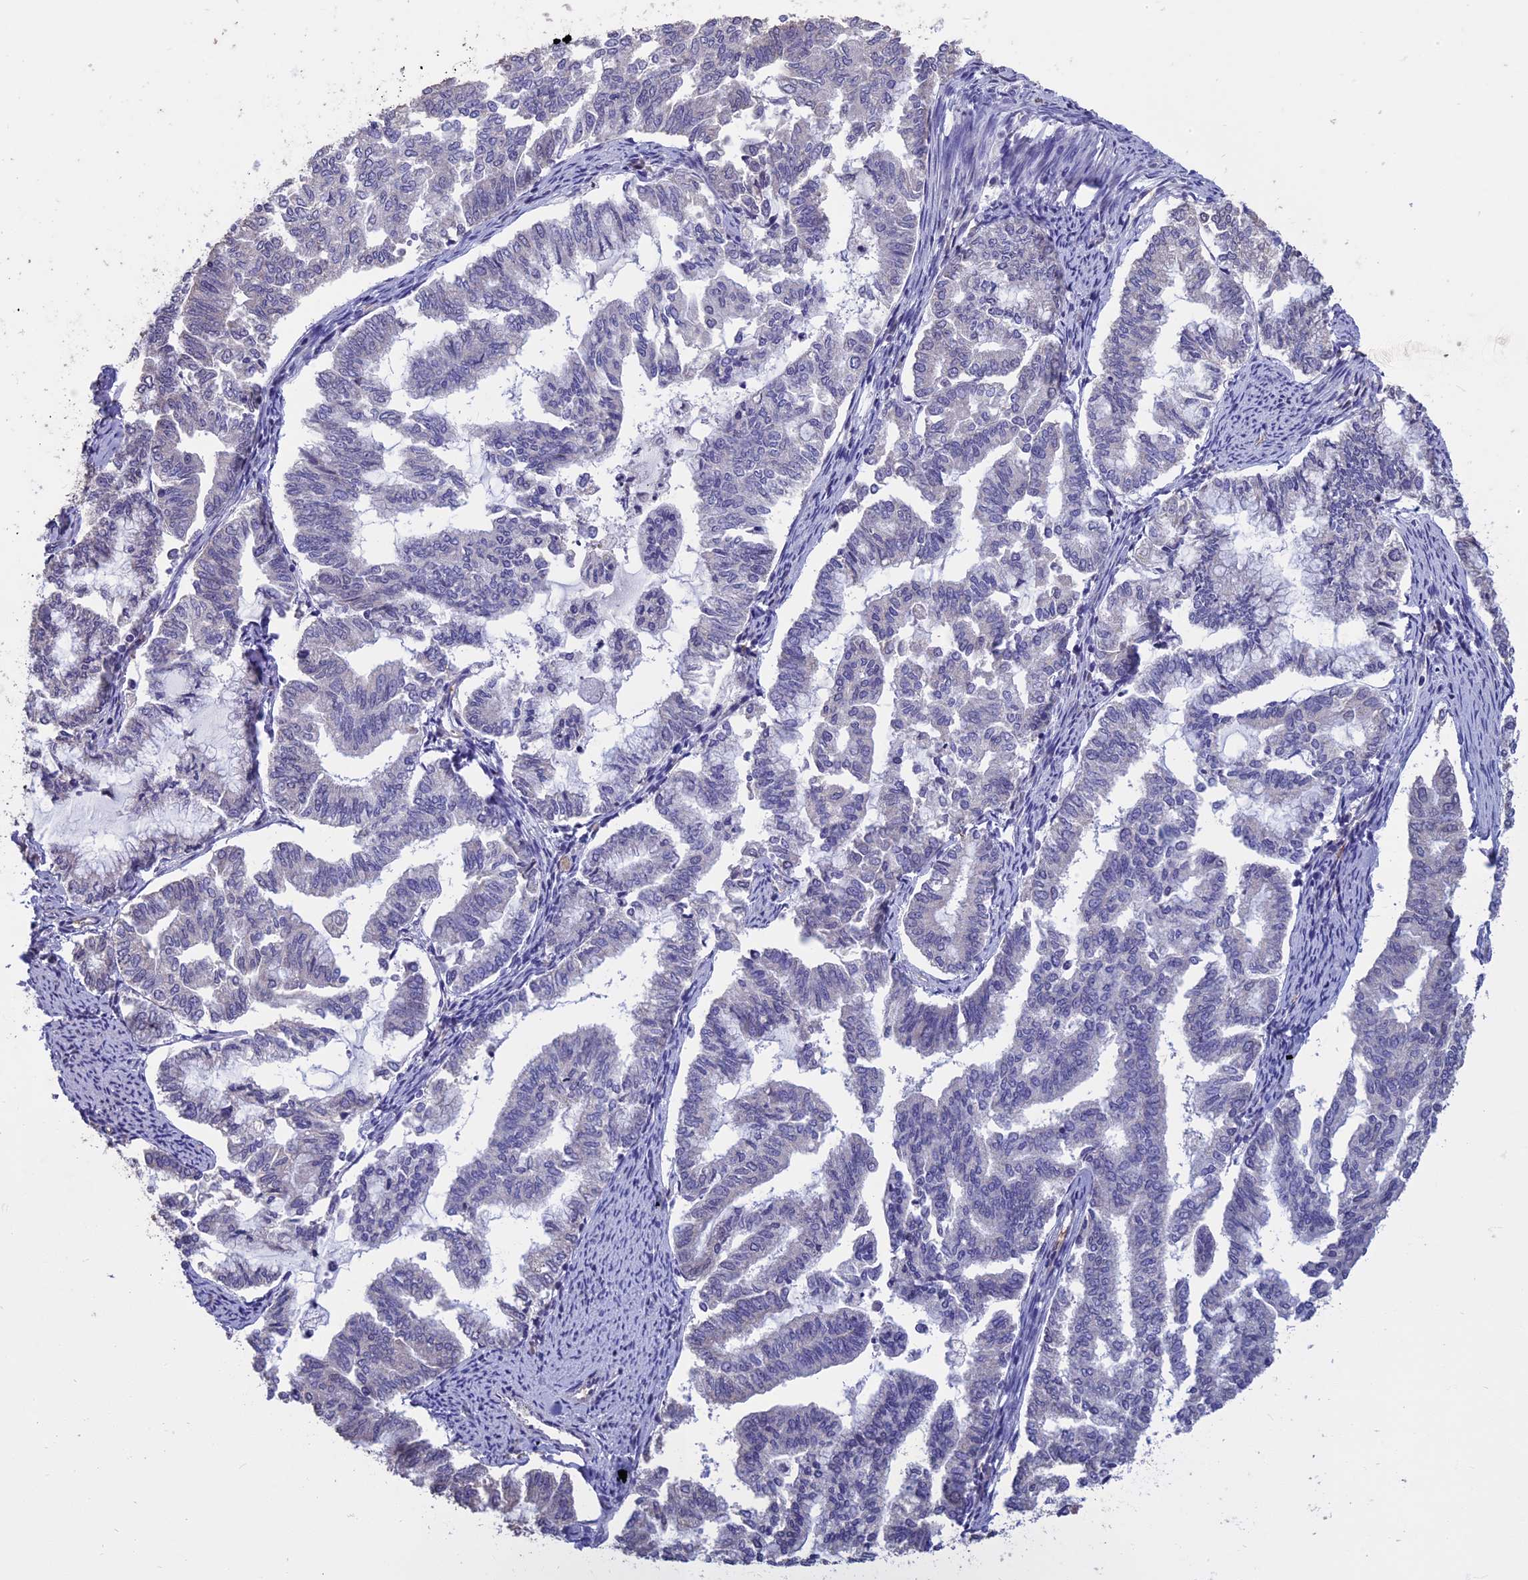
{"staining": {"intensity": "negative", "quantity": "none", "location": "none"}, "tissue": "endometrial cancer", "cell_type": "Tumor cells", "image_type": "cancer", "snomed": [{"axis": "morphology", "description": "Adenocarcinoma, NOS"}, {"axis": "topography", "description": "Endometrium"}], "caption": "Tumor cells are negative for brown protein staining in endometrial adenocarcinoma. Brightfield microscopy of IHC stained with DAB (brown) and hematoxylin (blue), captured at high magnification.", "gene": "KNOP1", "patient": {"sex": "female", "age": 79}}